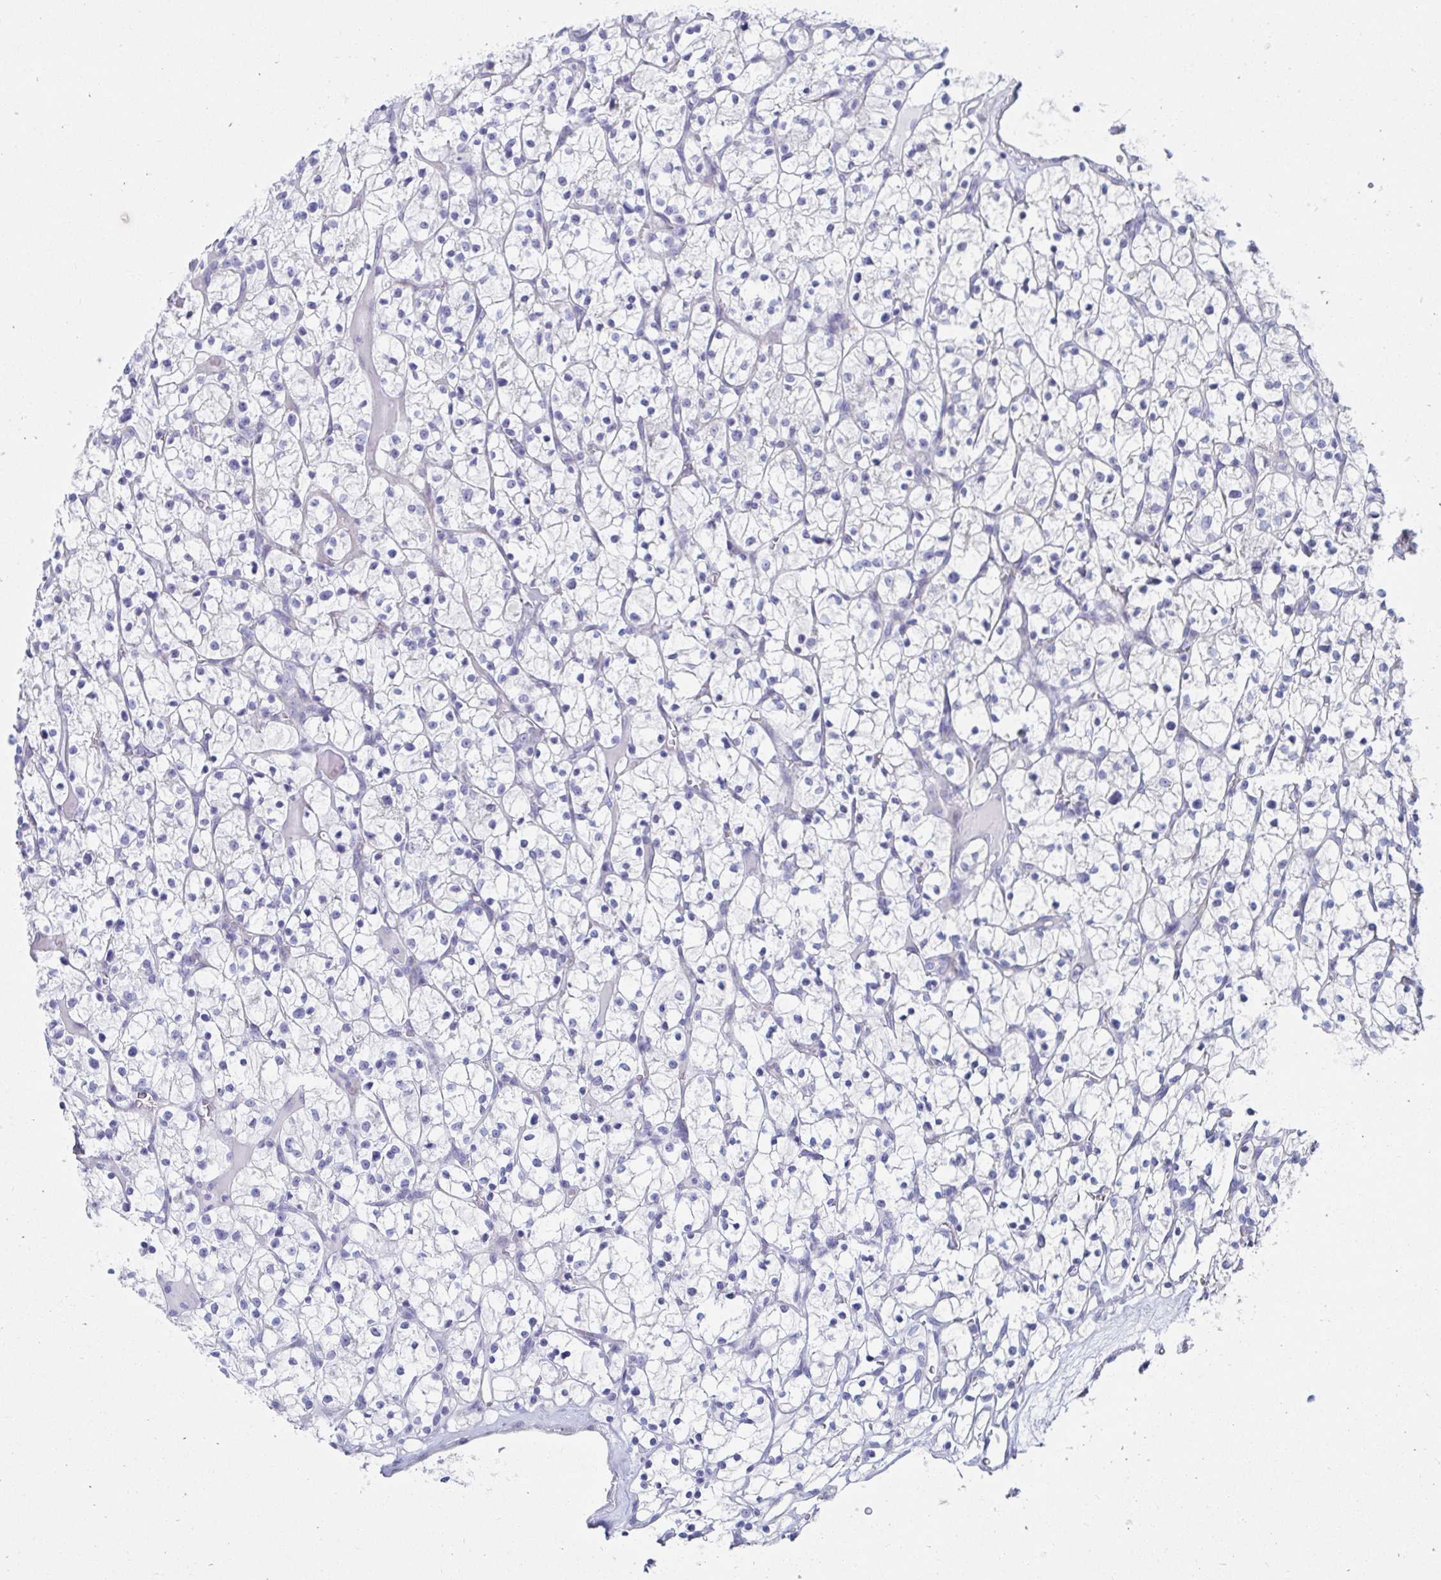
{"staining": {"intensity": "negative", "quantity": "none", "location": "none"}, "tissue": "renal cancer", "cell_type": "Tumor cells", "image_type": "cancer", "snomed": [{"axis": "morphology", "description": "Adenocarcinoma, NOS"}, {"axis": "topography", "description": "Kidney"}], "caption": "Tumor cells show no significant staining in renal cancer (adenocarcinoma).", "gene": "C4orf17", "patient": {"sex": "female", "age": 64}}